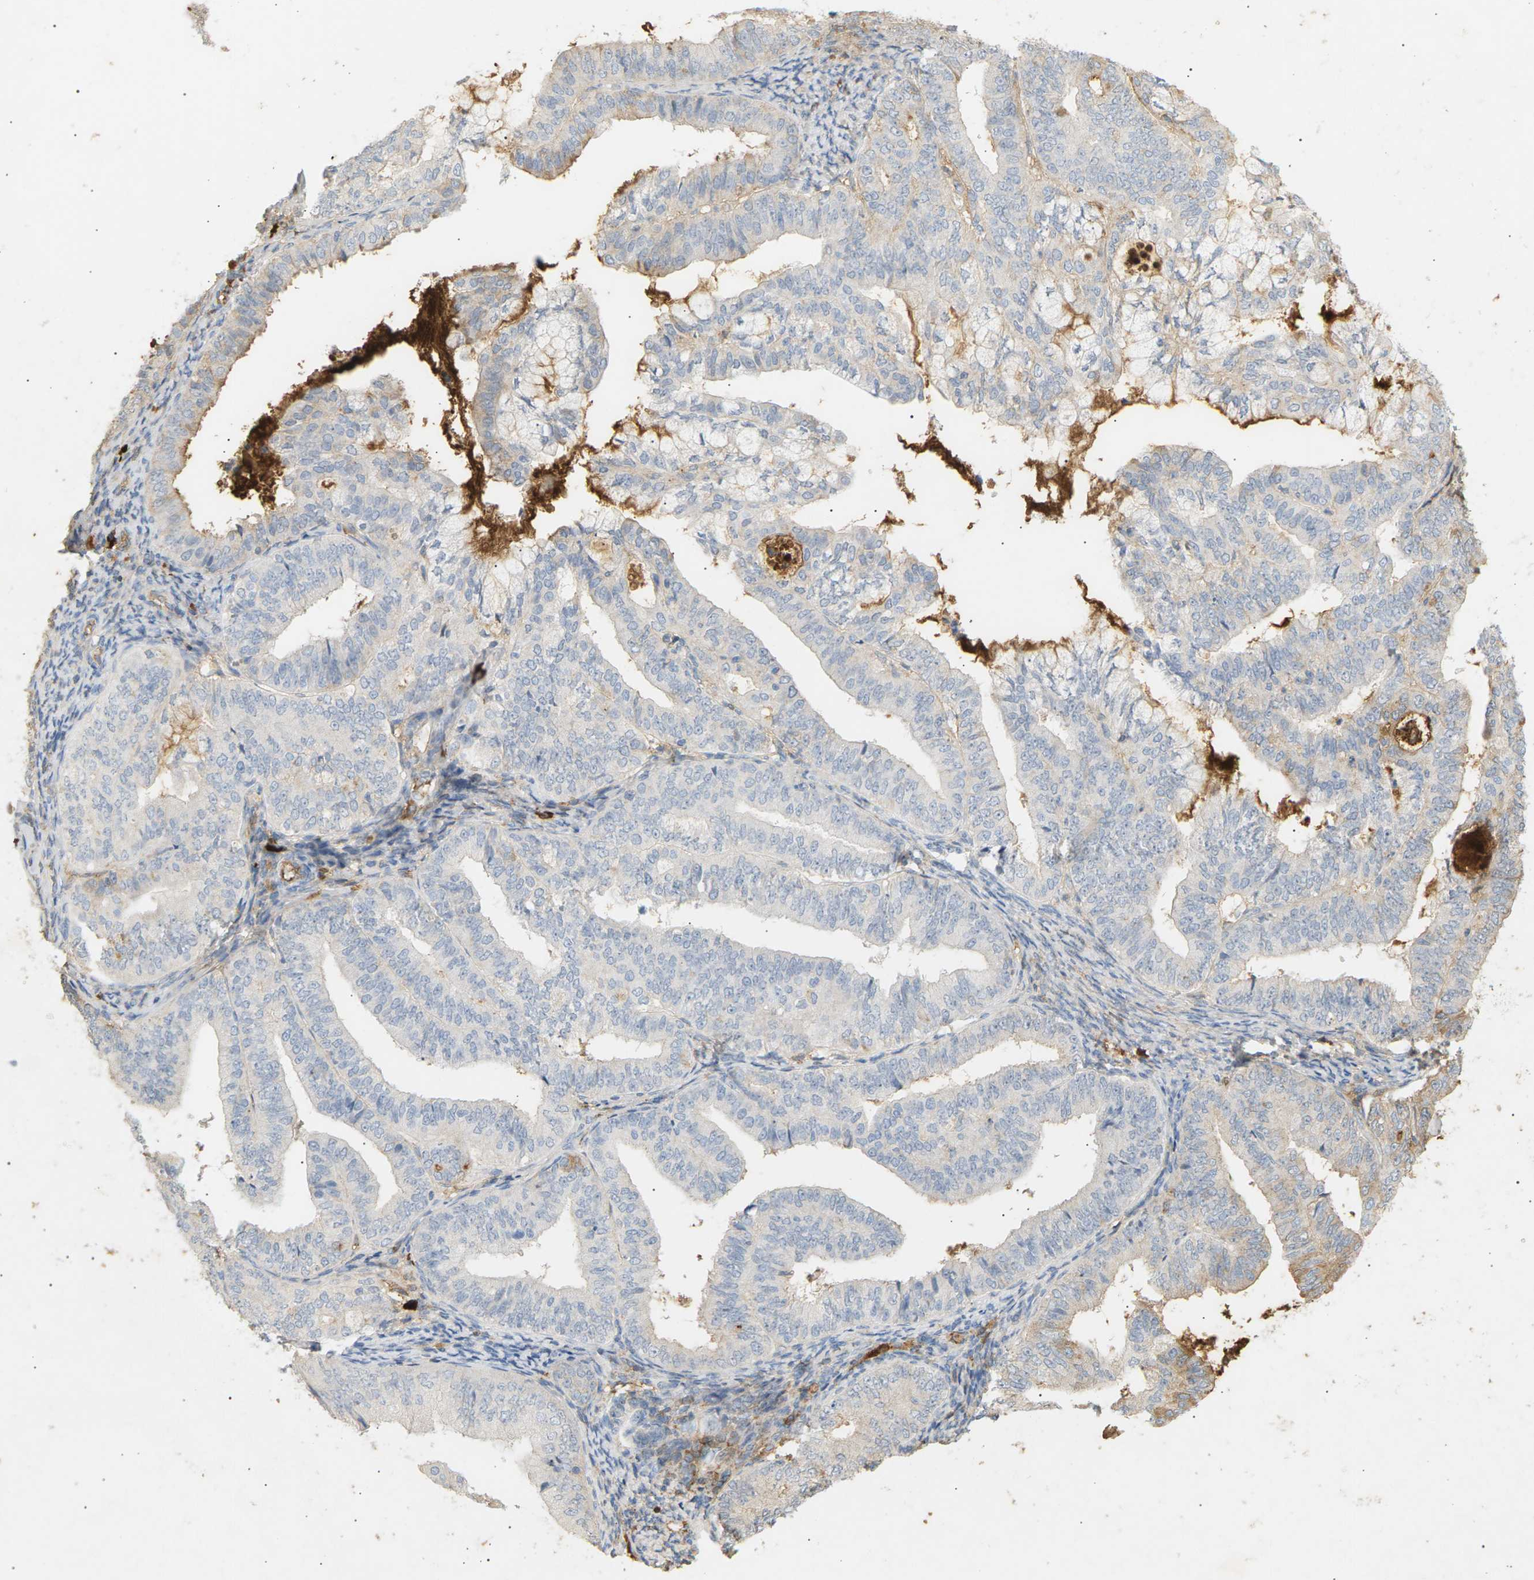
{"staining": {"intensity": "weak", "quantity": "<25%", "location": "cytoplasmic/membranous"}, "tissue": "endometrial cancer", "cell_type": "Tumor cells", "image_type": "cancer", "snomed": [{"axis": "morphology", "description": "Adenocarcinoma, NOS"}, {"axis": "topography", "description": "Endometrium"}], "caption": "The micrograph reveals no significant staining in tumor cells of endometrial cancer (adenocarcinoma).", "gene": "IGLC3", "patient": {"sex": "female", "age": 63}}